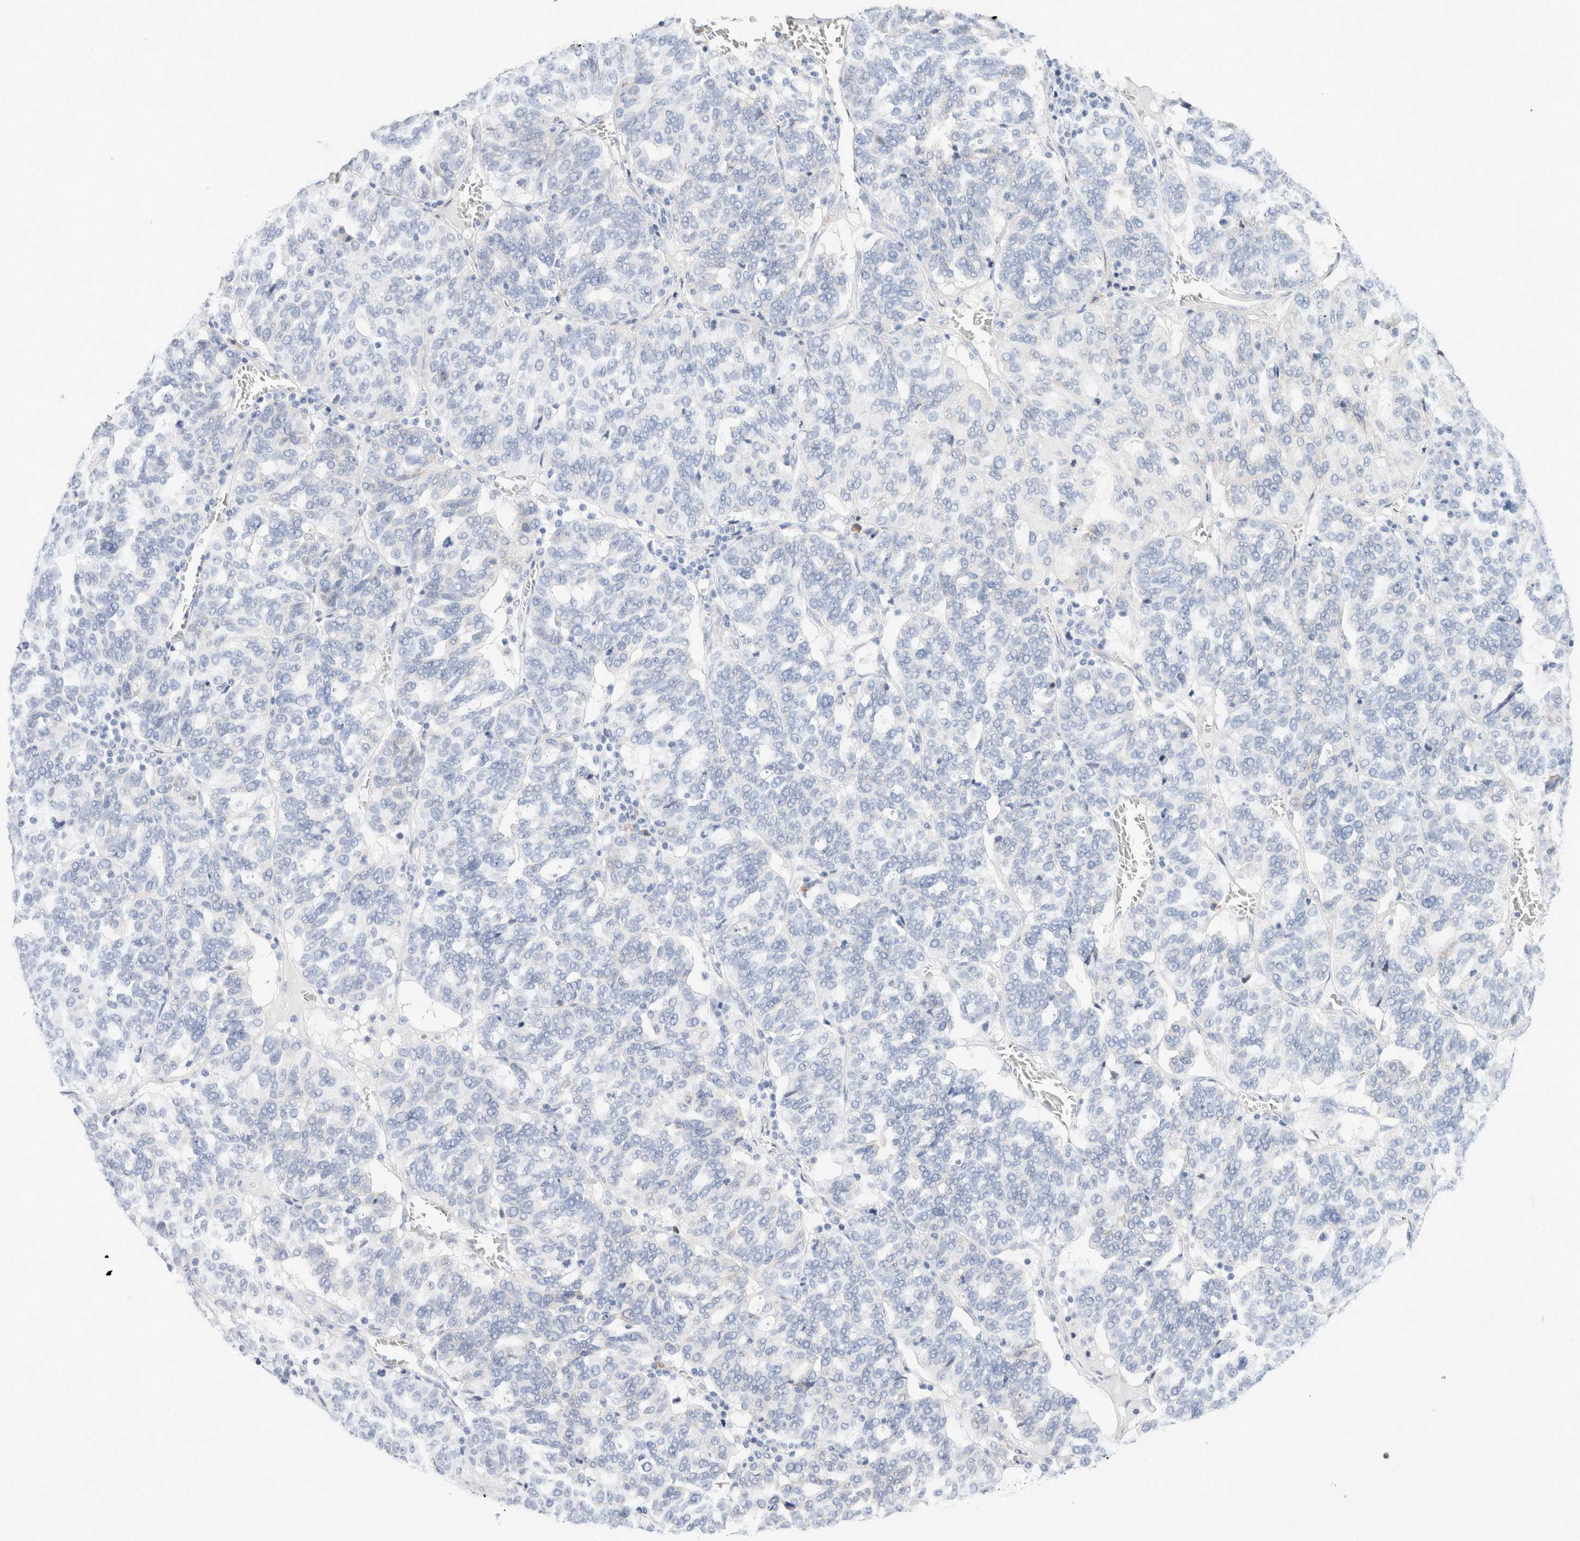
{"staining": {"intensity": "negative", "quantity": "none", "location": "none"}, "tissue": "ovarian cancer", "cell_type": "Tumor cells", "image_type": "cancer", "snomed": [{"axis": "morphology", "description": "Cystadenocarcinoma, serous, NOS"}, {"axis": "topography", "description": "Ovary"}], "caption": "DAB (3,3'-diaminobenzidine) immunohistochemical staining of human ovarian serous cystadenocarcinoma shows no significant staining in tumor cells. (IHC, brightfield microscopy, high magnification).", "gene": "GADD45G", "patient": {"sex": "female", "age": 59}}